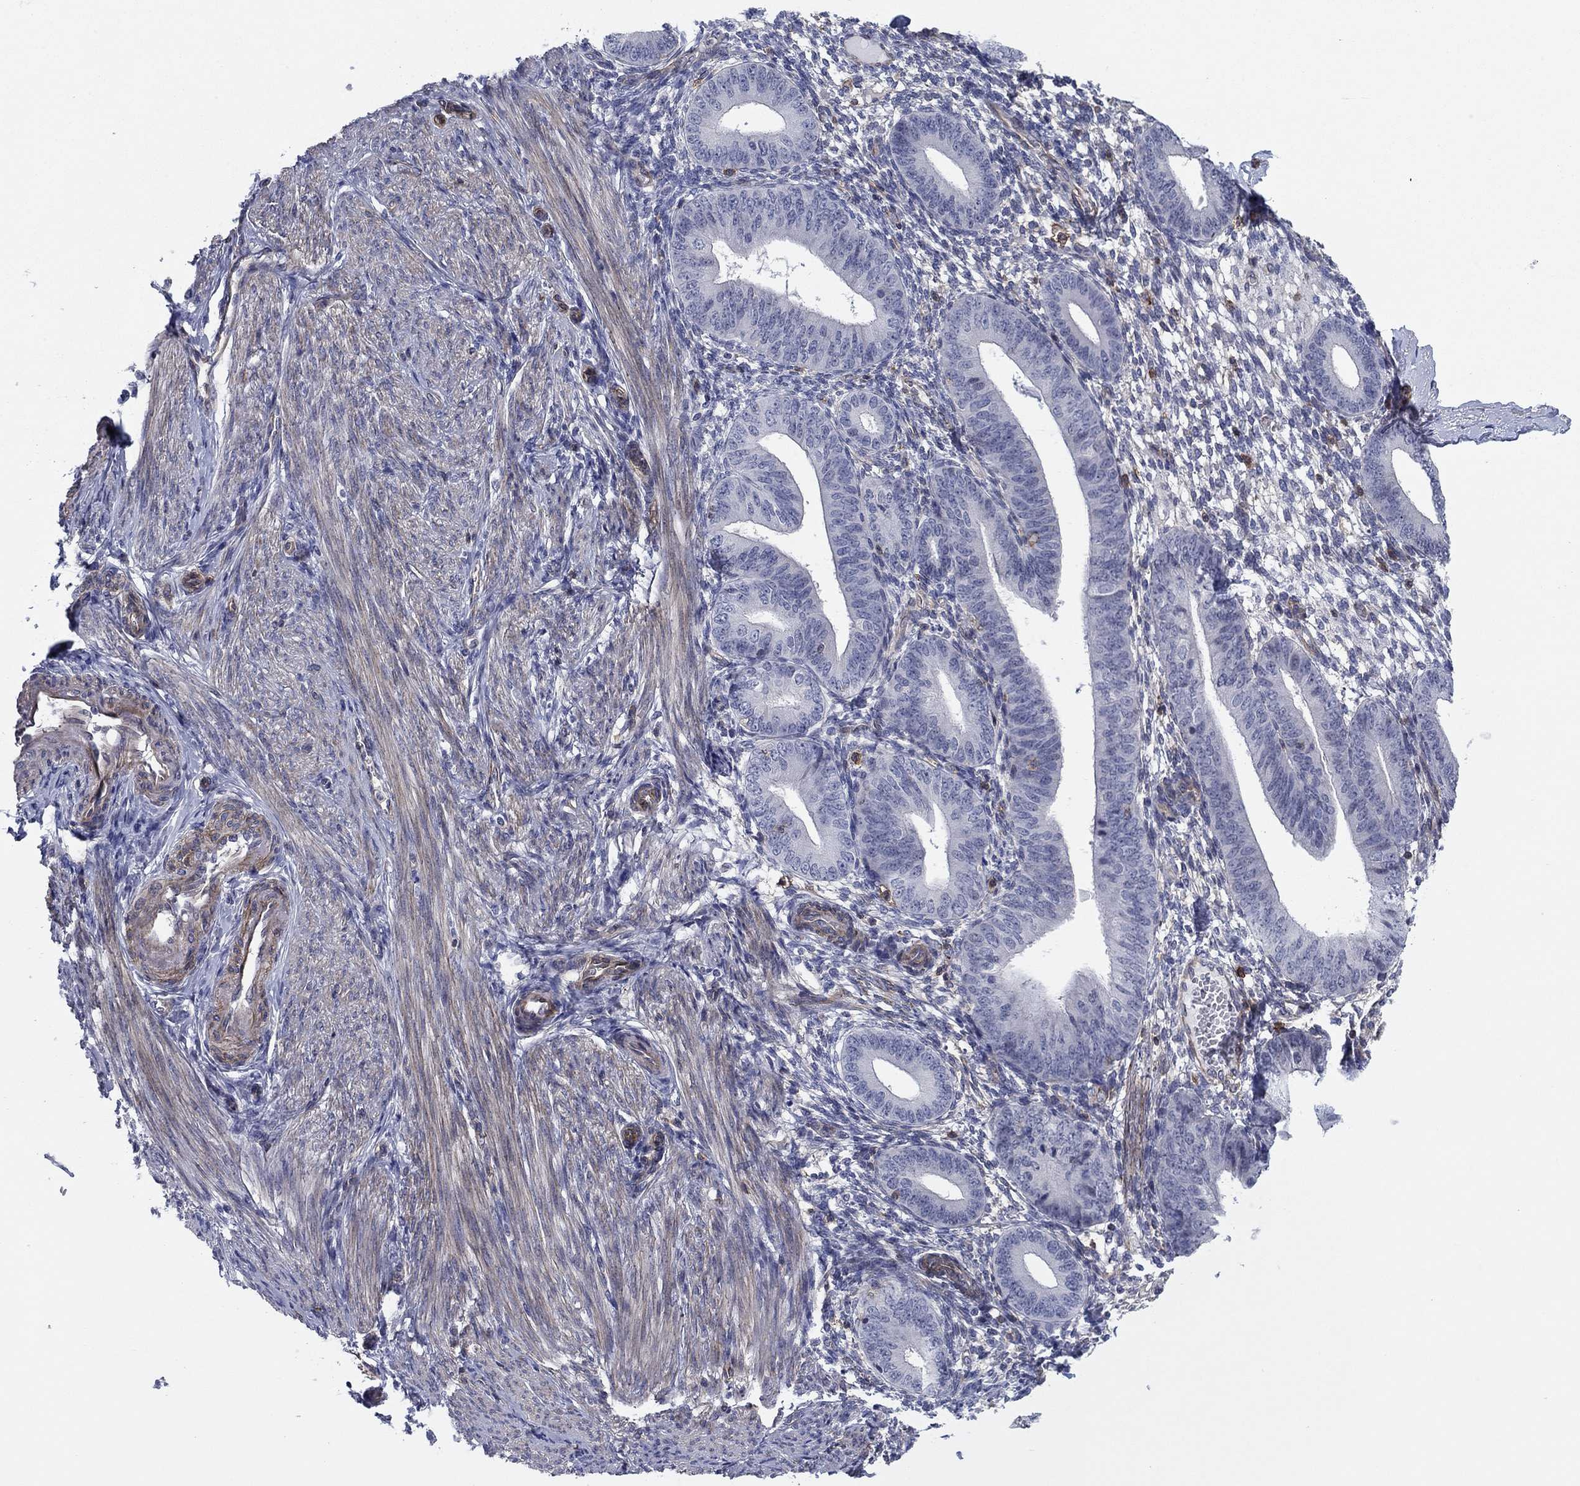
{"staining": {"intensity": "negative", "quantity": "none", "location": "none"}, "tissue": "endometrium", "cell_type": "Cells in endometrial stroma", "image_type": "normal", "snomed": [{"axis": "morphology", "description": "Normal tissue, NOS"}, {"axis": "topography", "description": "Endometrium"}], "caption": "IHC of unremarkable human endometrium shows no positivity in cells in endometrial stroma. Brightfield microscopy of immunohistochemistry (IHC) stained with DAB (3,3'-diaminobenzidine) (brown) and hematoxylin (blue), captured at high magnification.", "gene": "PSD4", "patient": {"sex": "female", "age": 39}}